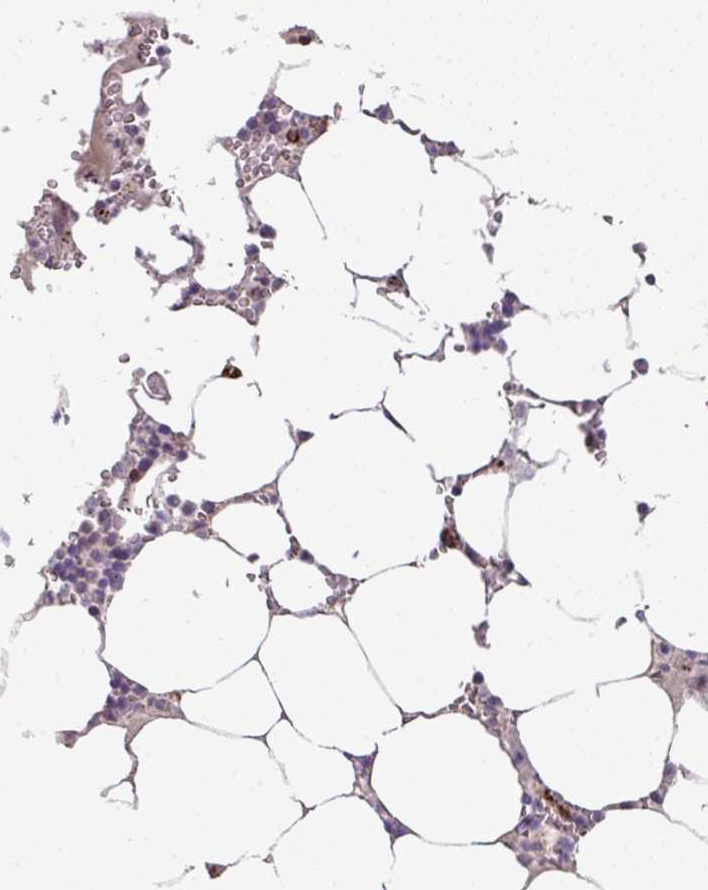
{"staining": {"intensity": "moderate", "quantity": "25%-75%", "location": "cytoplasmic/membranous"}, "tissue": "bone marrow", "cell_type": "Hematopoietic cells", "image_type": "normal", "snomed": [{"axis": "morphology", "description": "Normal tissue, NOS"}, {"axis": "topography", "description": "Bone marrow"}], "caption": "IHC of unremarkable human bone marrow demonstrates medium levels of moderate cytoplasmic/membranous expression in approximately 25%-75% of hematopoietic cells. (DAB = brown stain, brightfield microscopy at high magnification).", "gene": "CXCR5", "patient": {"sex": "male", "age": 64}}